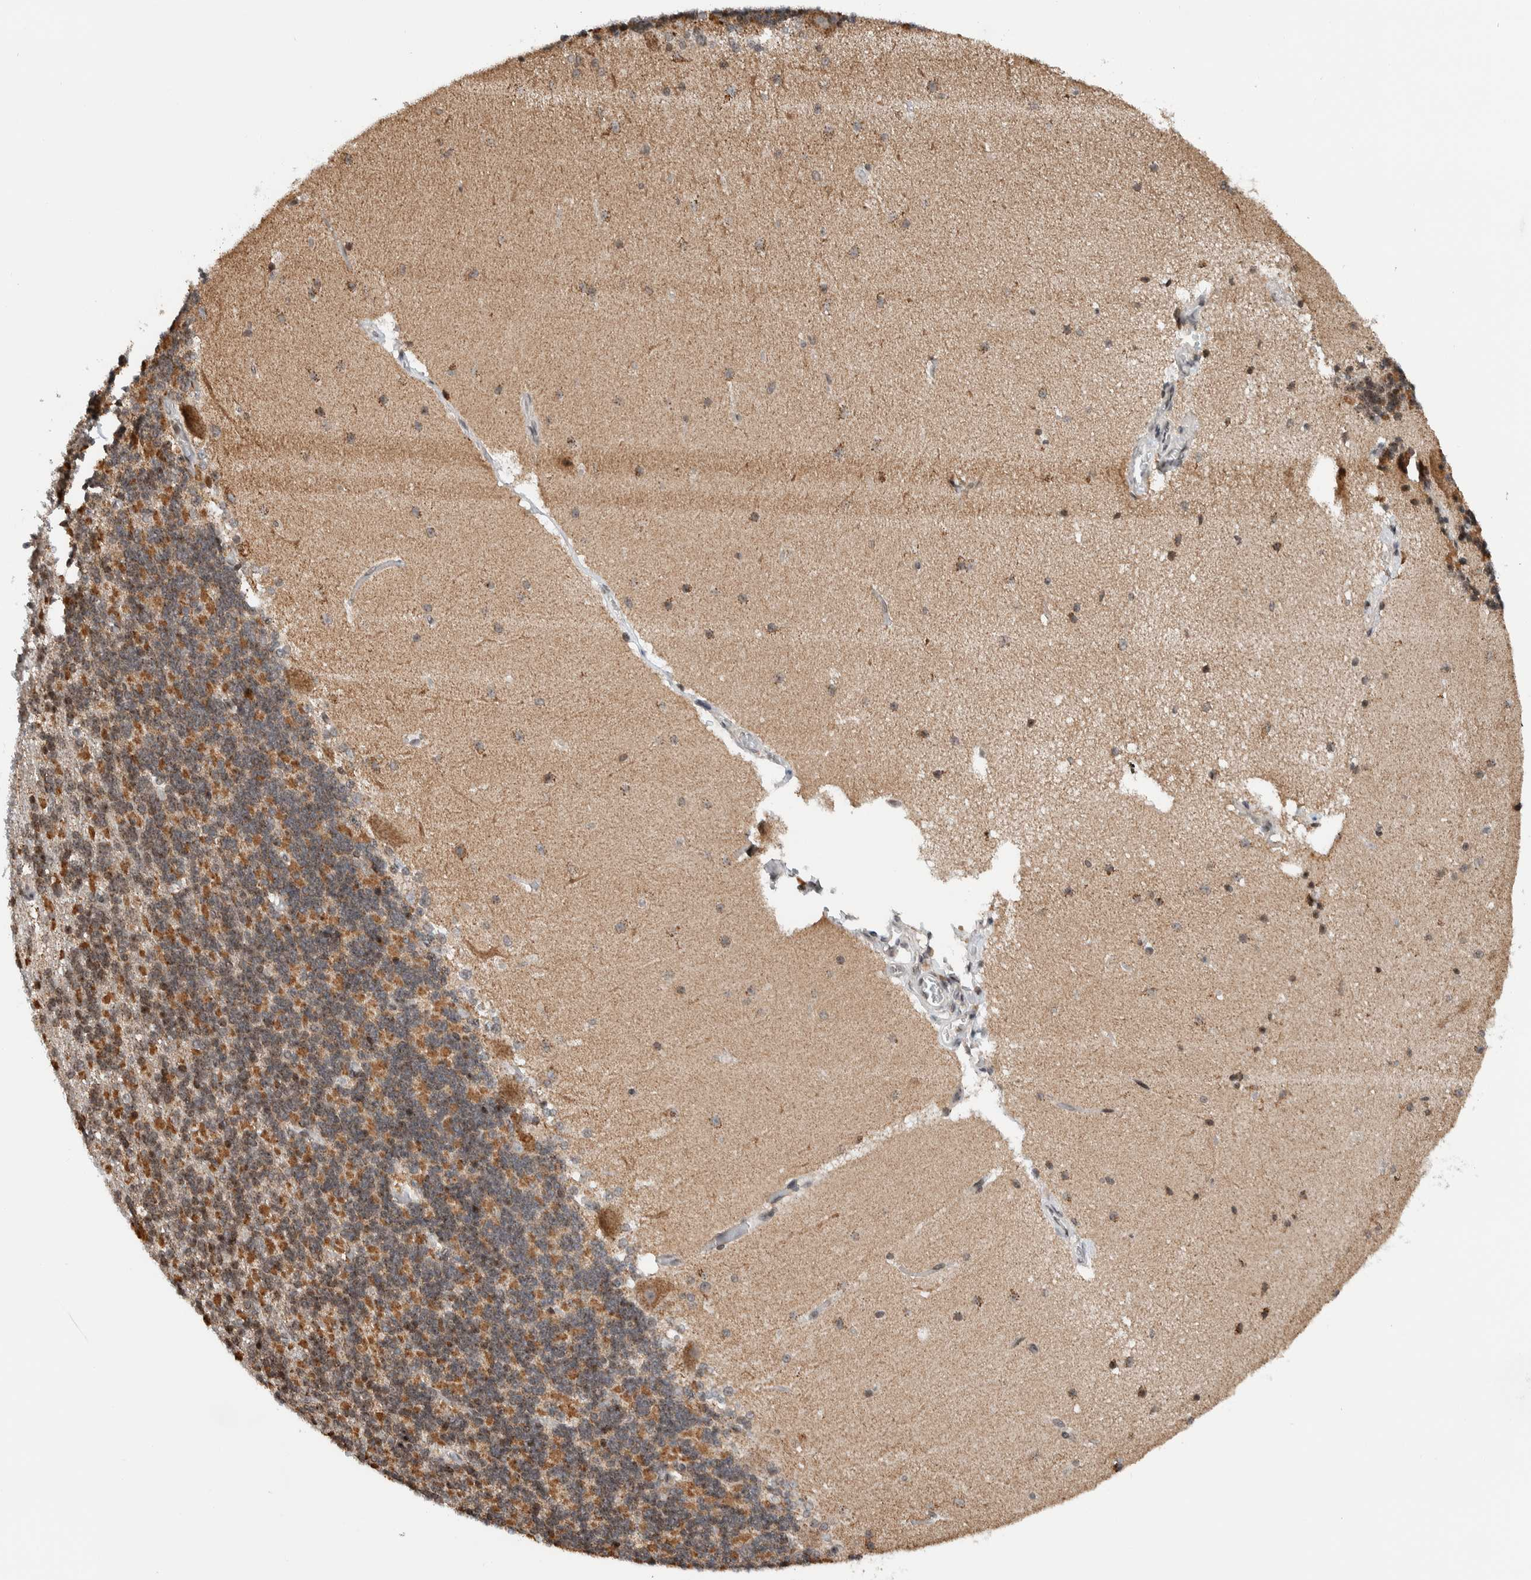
{"staining": {"intensity": "moderate", "quantity": ">75%", "location": "cytoplasmic/membranous"}, "tissue": "cerebellum", "cell_type": "Cells in granular layer", "image_type": "normal", "snomed": [{"axis": "morphology", "description": "Normal tissue, NOS"}, {"axis": "topography", "description": "Cerebellum"}], "caption": "Immunohistochemistry histopathology image of unremarkable human cerebellum stained for a protein (brown), which exhibits medium levels of moderate cytoplasmic/membranous positivity in approximately >75% of cells in granular layer.", "gene": "NPLOC4", "patient": {"sex": "female", "age": 19}}